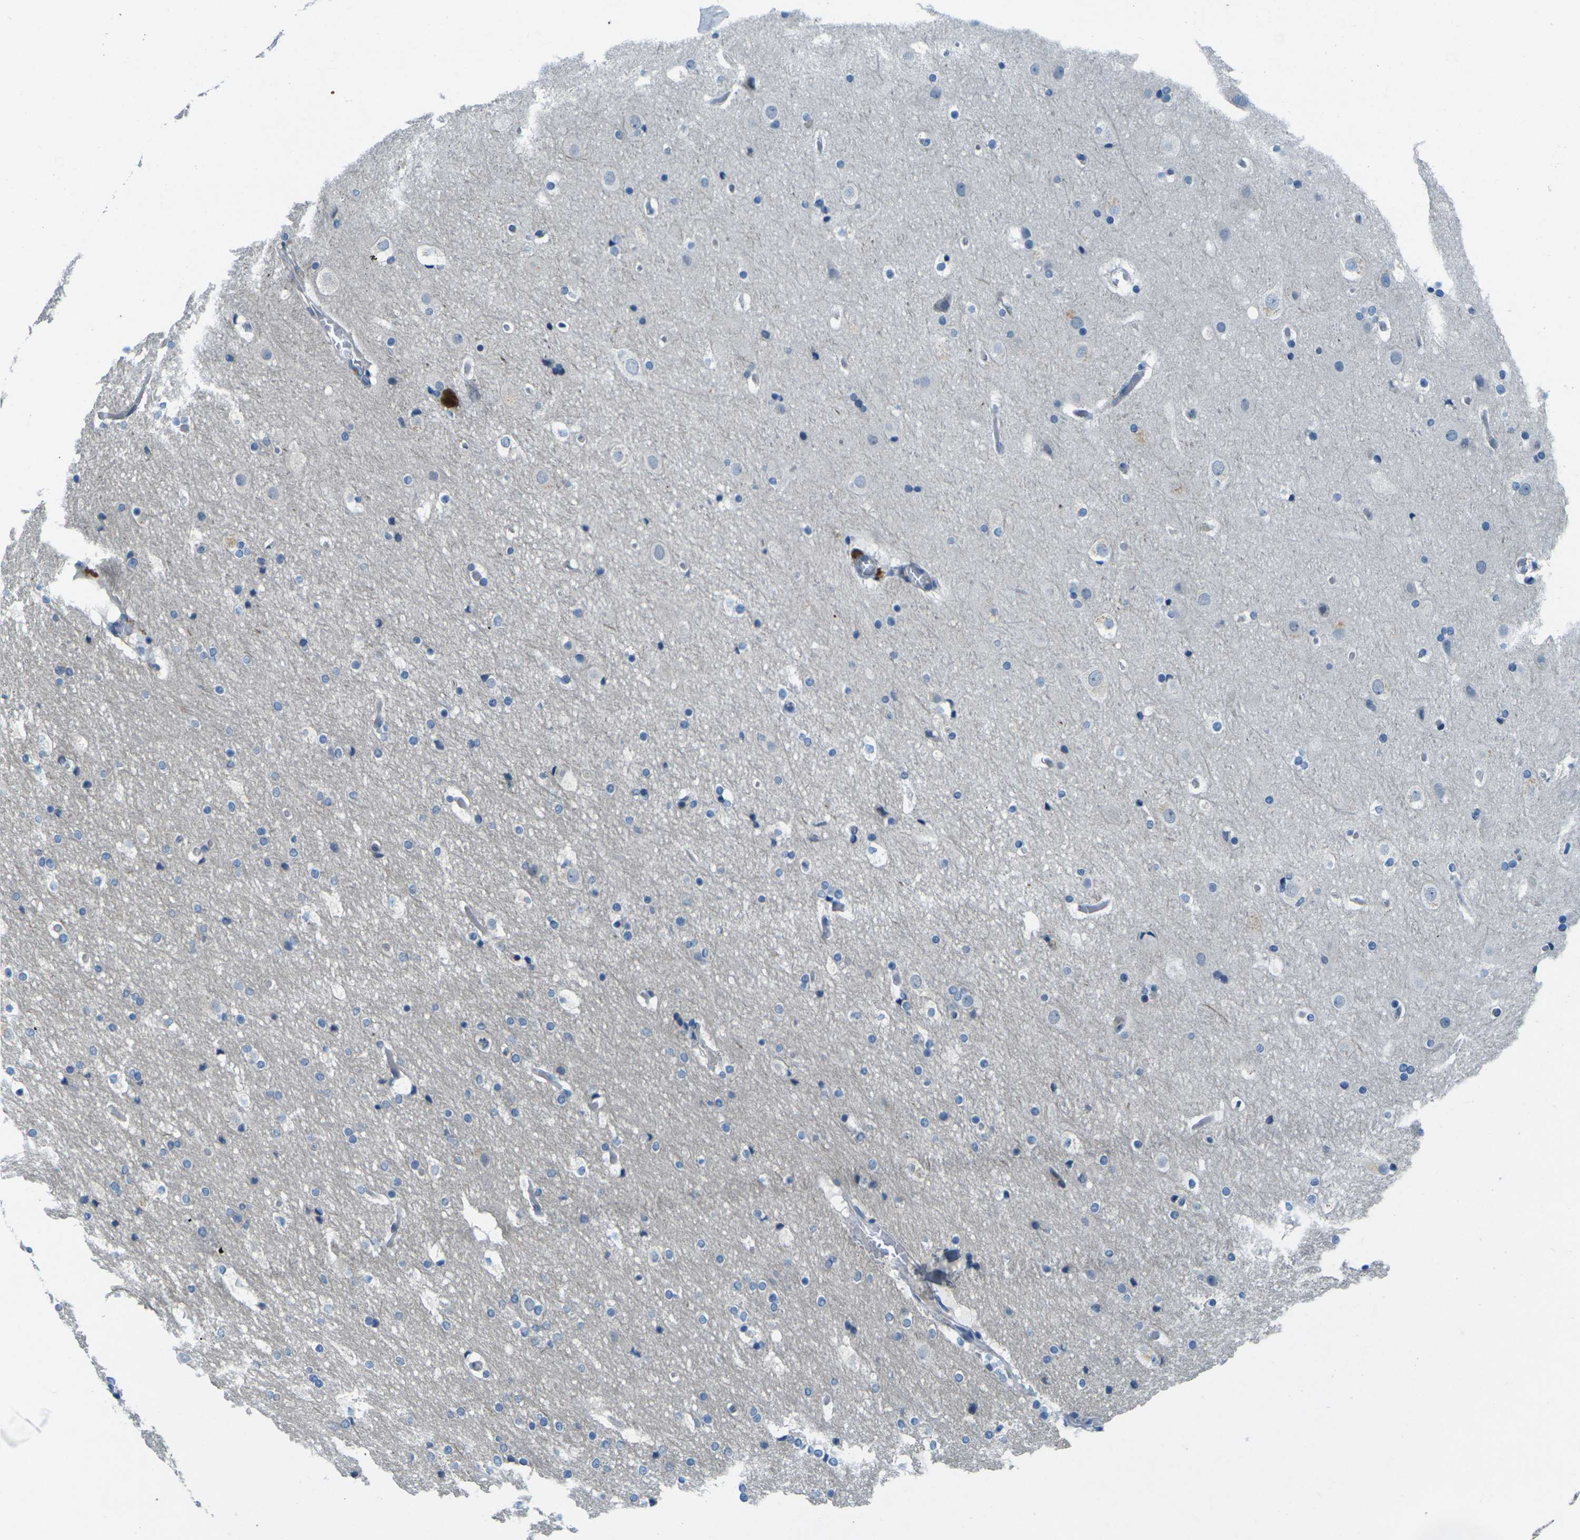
{"staining": {"intensity": "negative", "quantity": "none", "location": "none"}, "tissue": "cerebral cortex", "cell_type": "Endothelial cells", "image_type": "normal", "snomed": [{"axis": "morphology", "description": "Normal tissue, NOS"}, {"axis": "topography", "description": "Cerebral cortex"}], "caption": "This is an IHC image of normal cerebral cortex. There is no staining in endothelial cells.", "gene": "CYP2C8", "patient": {"sex": "male", "age": 57}}